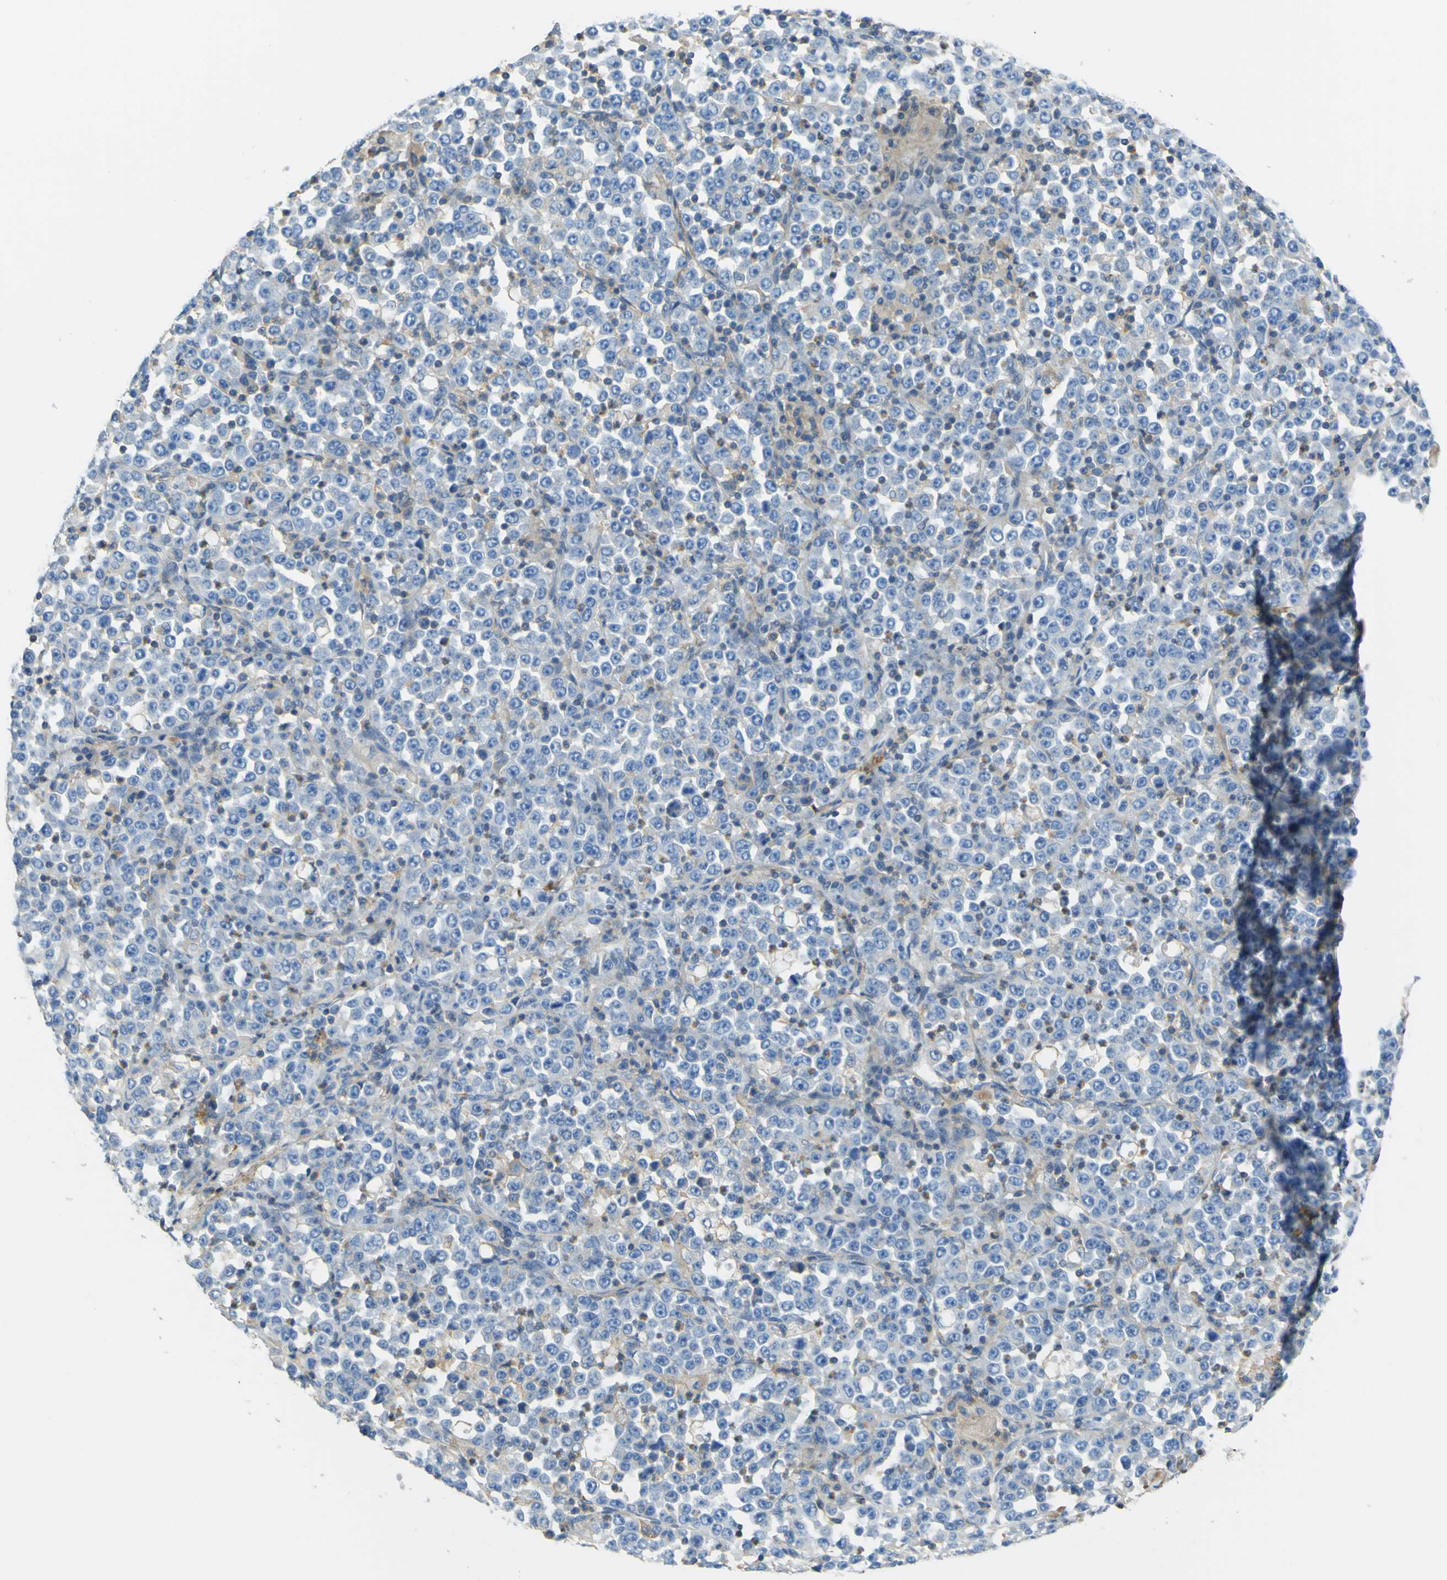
{"staining": {"intensity": "weak", "quantity": "<25%", "location": "cytoplasmic/membranous"}, "tissue": "stomach cancer", "cell_type": "Tumor cells", "image_type": "cancer", "snomed": [{"axis": "morphology", "description": "Normal tissue, NOS"}, {"axis": "morphology", "description": "Adenocarcinoma, NOS"}, {"axis": "topography", "description": "Stomach, upper"}, {"axis": "topography", "description": "Stomach"}], "caption": "High magnification brightfield microscopy of stomach adenocarcinoma stained with DAB (3,3'-diaminobenzidine) (brown) and counterstained with hematoxylin (blue): tumor cells show no significant staining.", "gene": "OGN", "patient": {"sex": "male", "age": 59}}